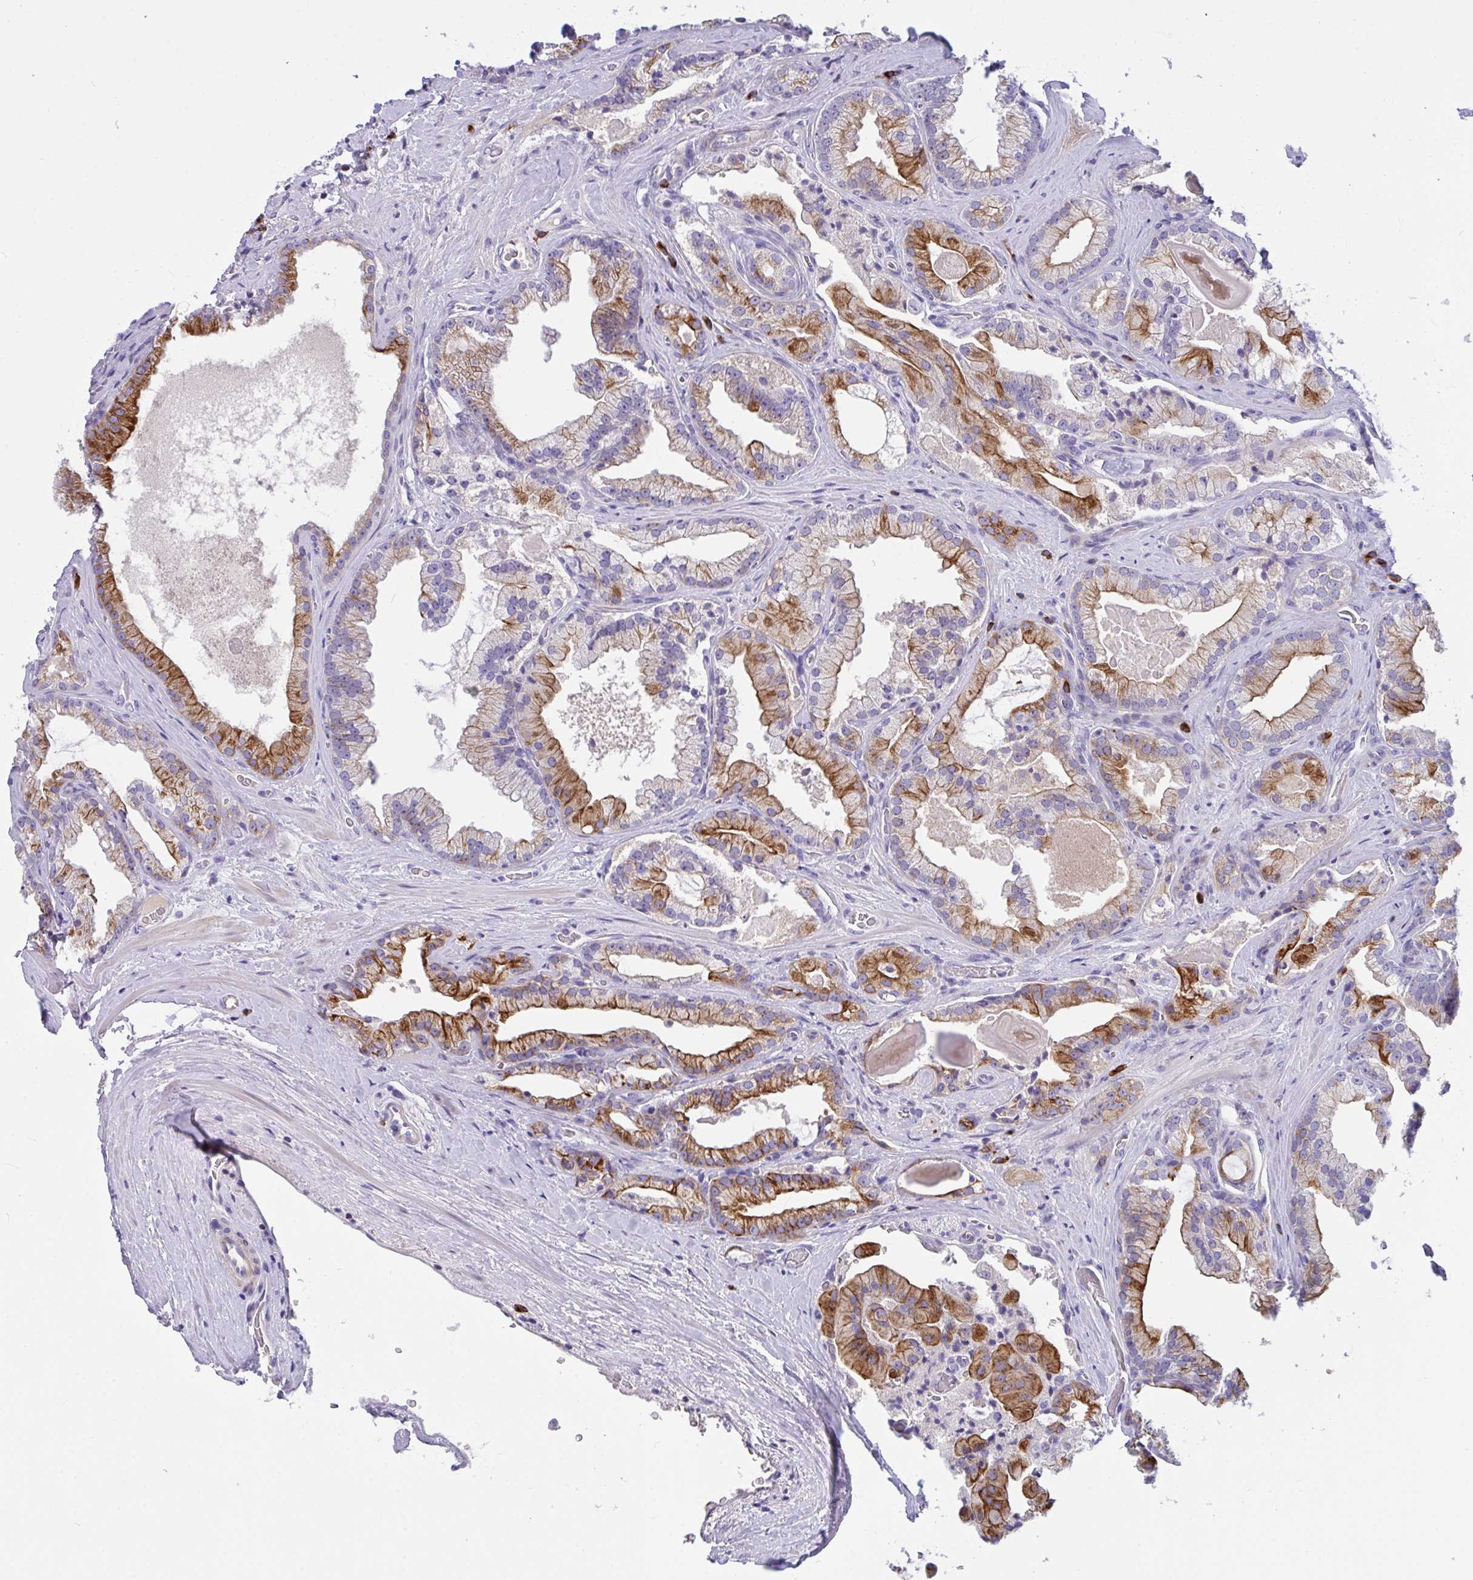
{"staining": {"intensity": "strong", "quantity": "25%-75%", "location": "cytoplasmic/membranous"}, "tissue": "prostate cancer", "cell_type": "Tumor cells", "image_type": "cancer", "snomed": [{"axis": "morphology", "description": "Adenocarcinoma, High grade"}, {"axis": "topography", "description": "Prostate"}], "caption": "This is a photomicrograph of immunohistochemistry (IHC) staining of prostate cancer, which shows strong staining in the cytoplasmic/membranous of tumor cells.", "gene": "FBXL20", "patient": {"sex": "male", "age": 68}}